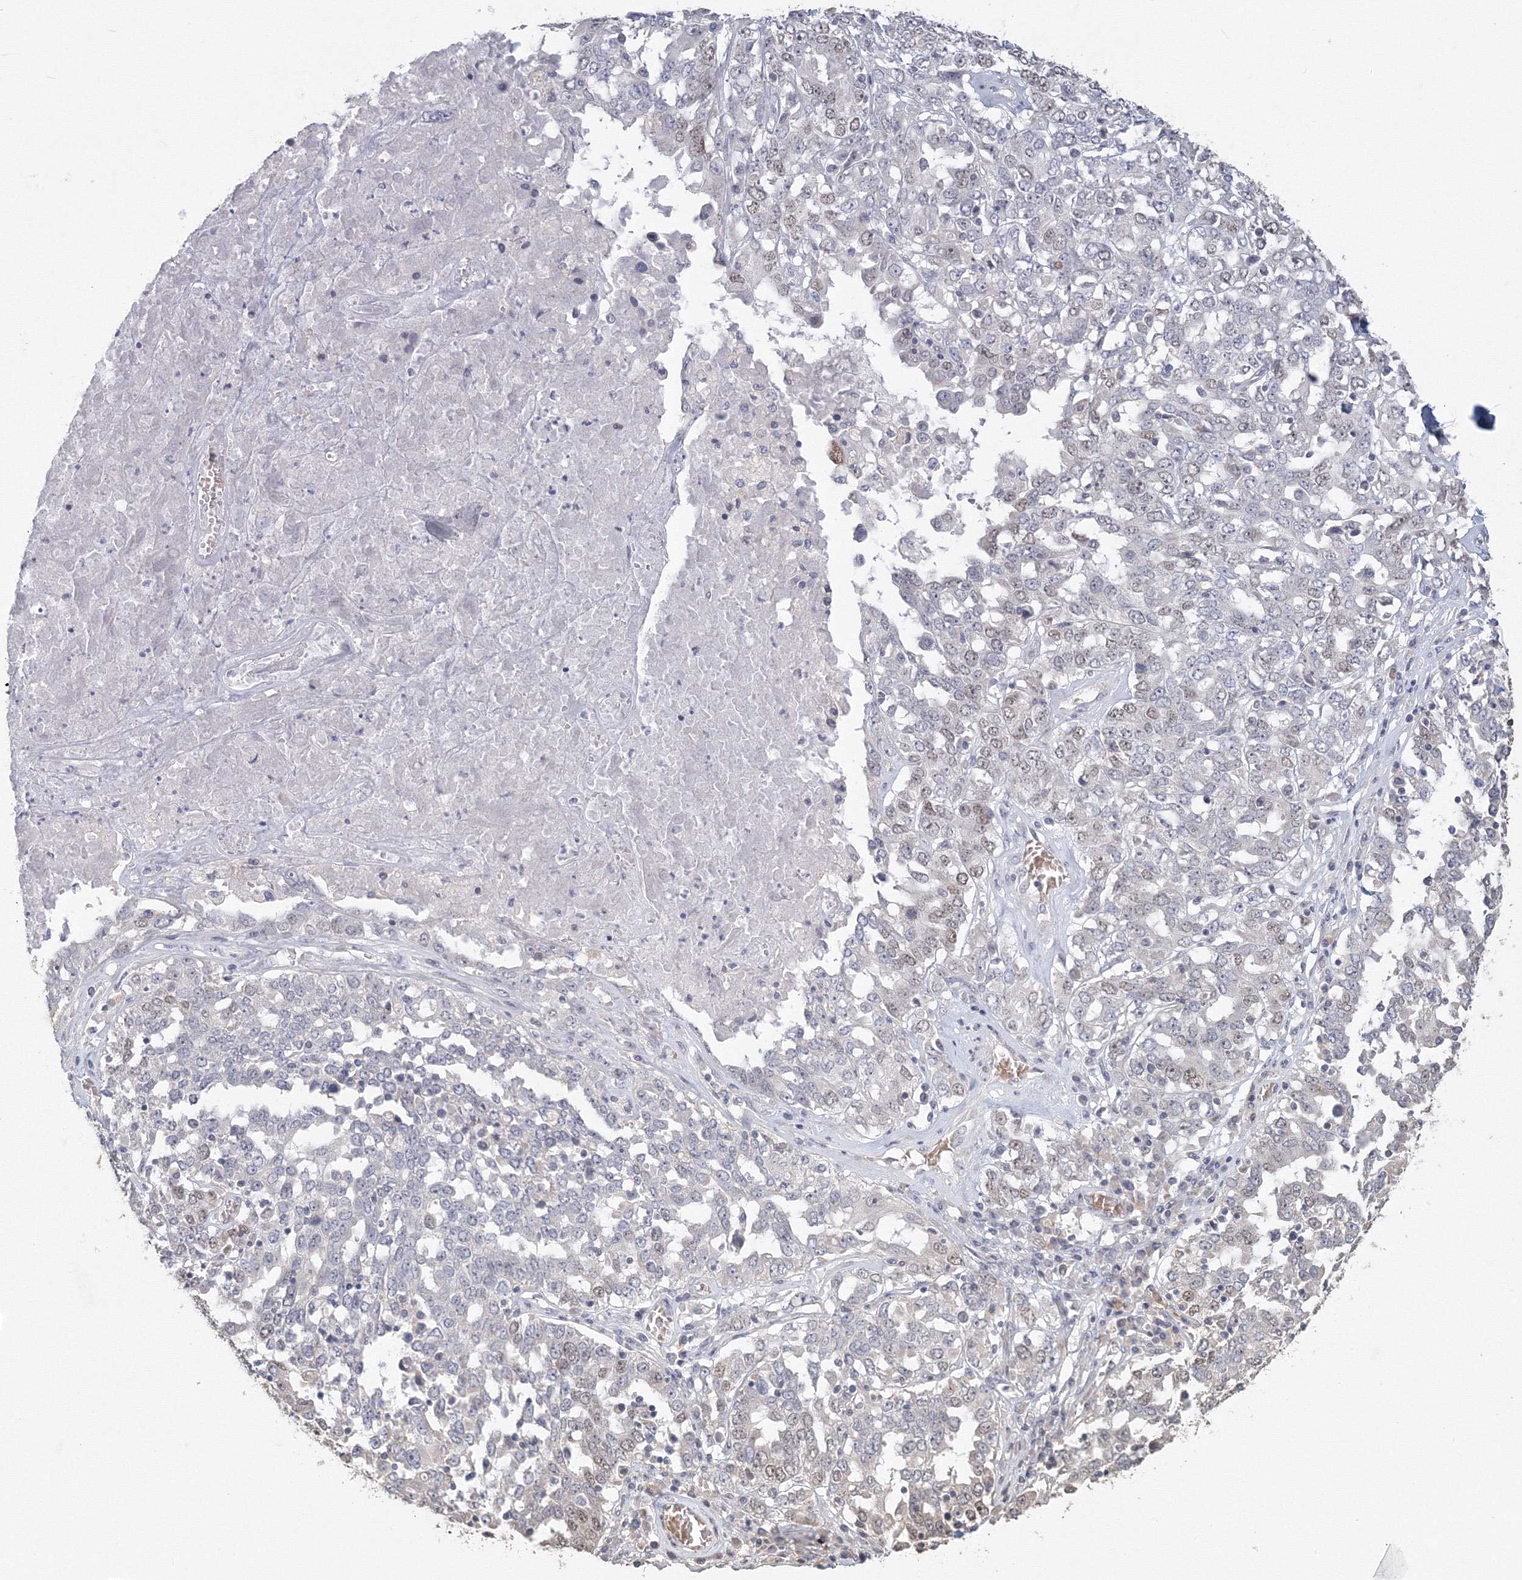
{"staining": {"intensity": "weak", "quantity": "<25%", "location": "cytoplasmic/membranous,nuclear"}, "tissue": "ovarian cancer", "cell_type": "Tumor cells", "image_type": "cancer", "snomed": [{"axis": "morphology", "description": "Carcinoma, endometroid"}, {"axis": "topography", "description": "Ovary"}], "caption": "Micrograph shows no protein expression in tumor cells of ovarian endometroid carcinoma tissue. The staining is performed using DAB (3,3'-diaminobenzidine) brown chromogen with nuclei counter-stained in using hematoxylin.", "gene": "TACC2", "patient": {"sex": "female", "age": 62}}